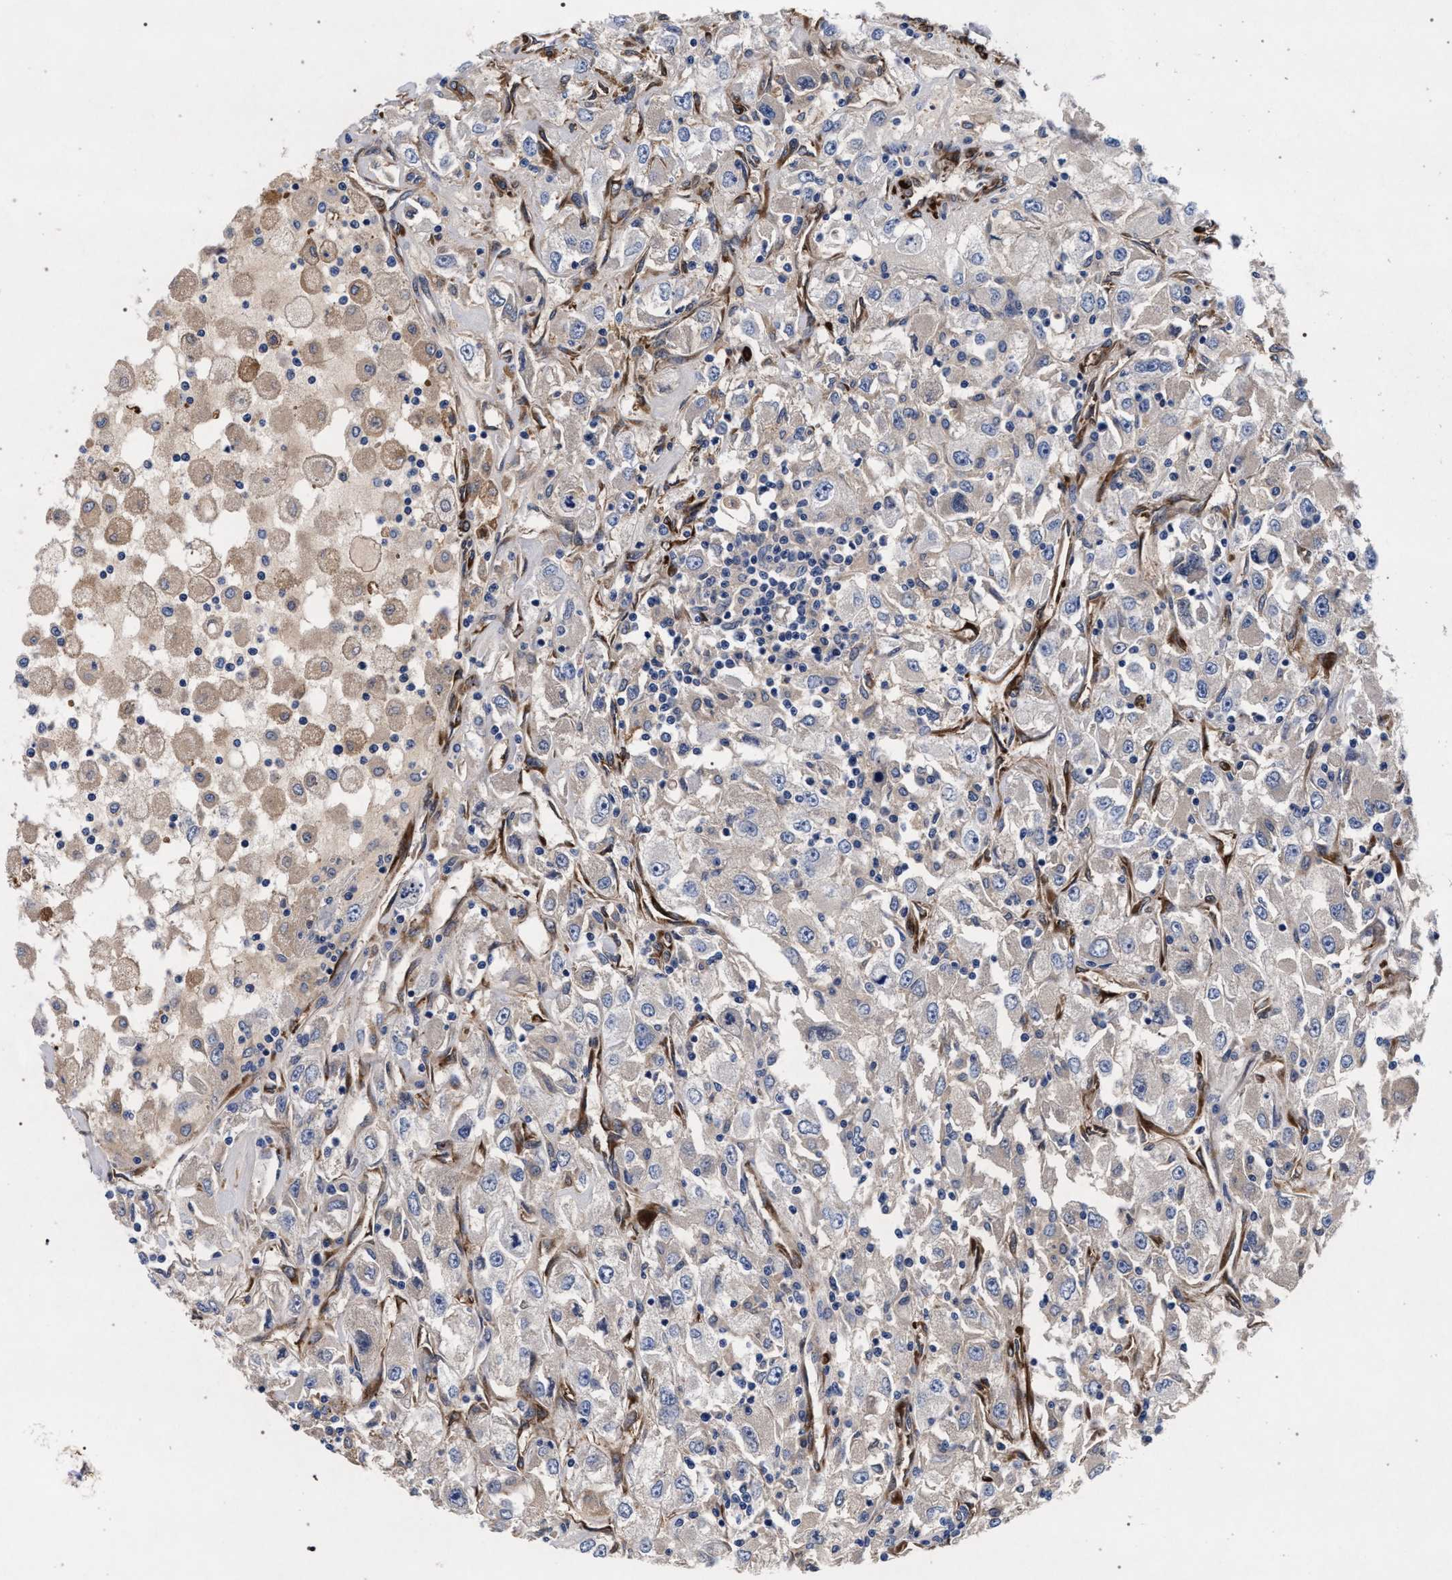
{"staining": {"intensity": "negative", "quantity": "none", "location": "none"}, "tissue": "renal cancer", "cell_type": "Tumor cells", "image_type": "cancer", "snomed": [{"axis": "morphology", "description": "Adenocarcinoma, NOS"}, {"axis": "topography", "description": "Kidney"}], "caption": "Tumor cells show no significant protein positivity in renal adenocarcinoma.", "gene": "NEK7", "patient": {"sex": "female", "age": 52}}